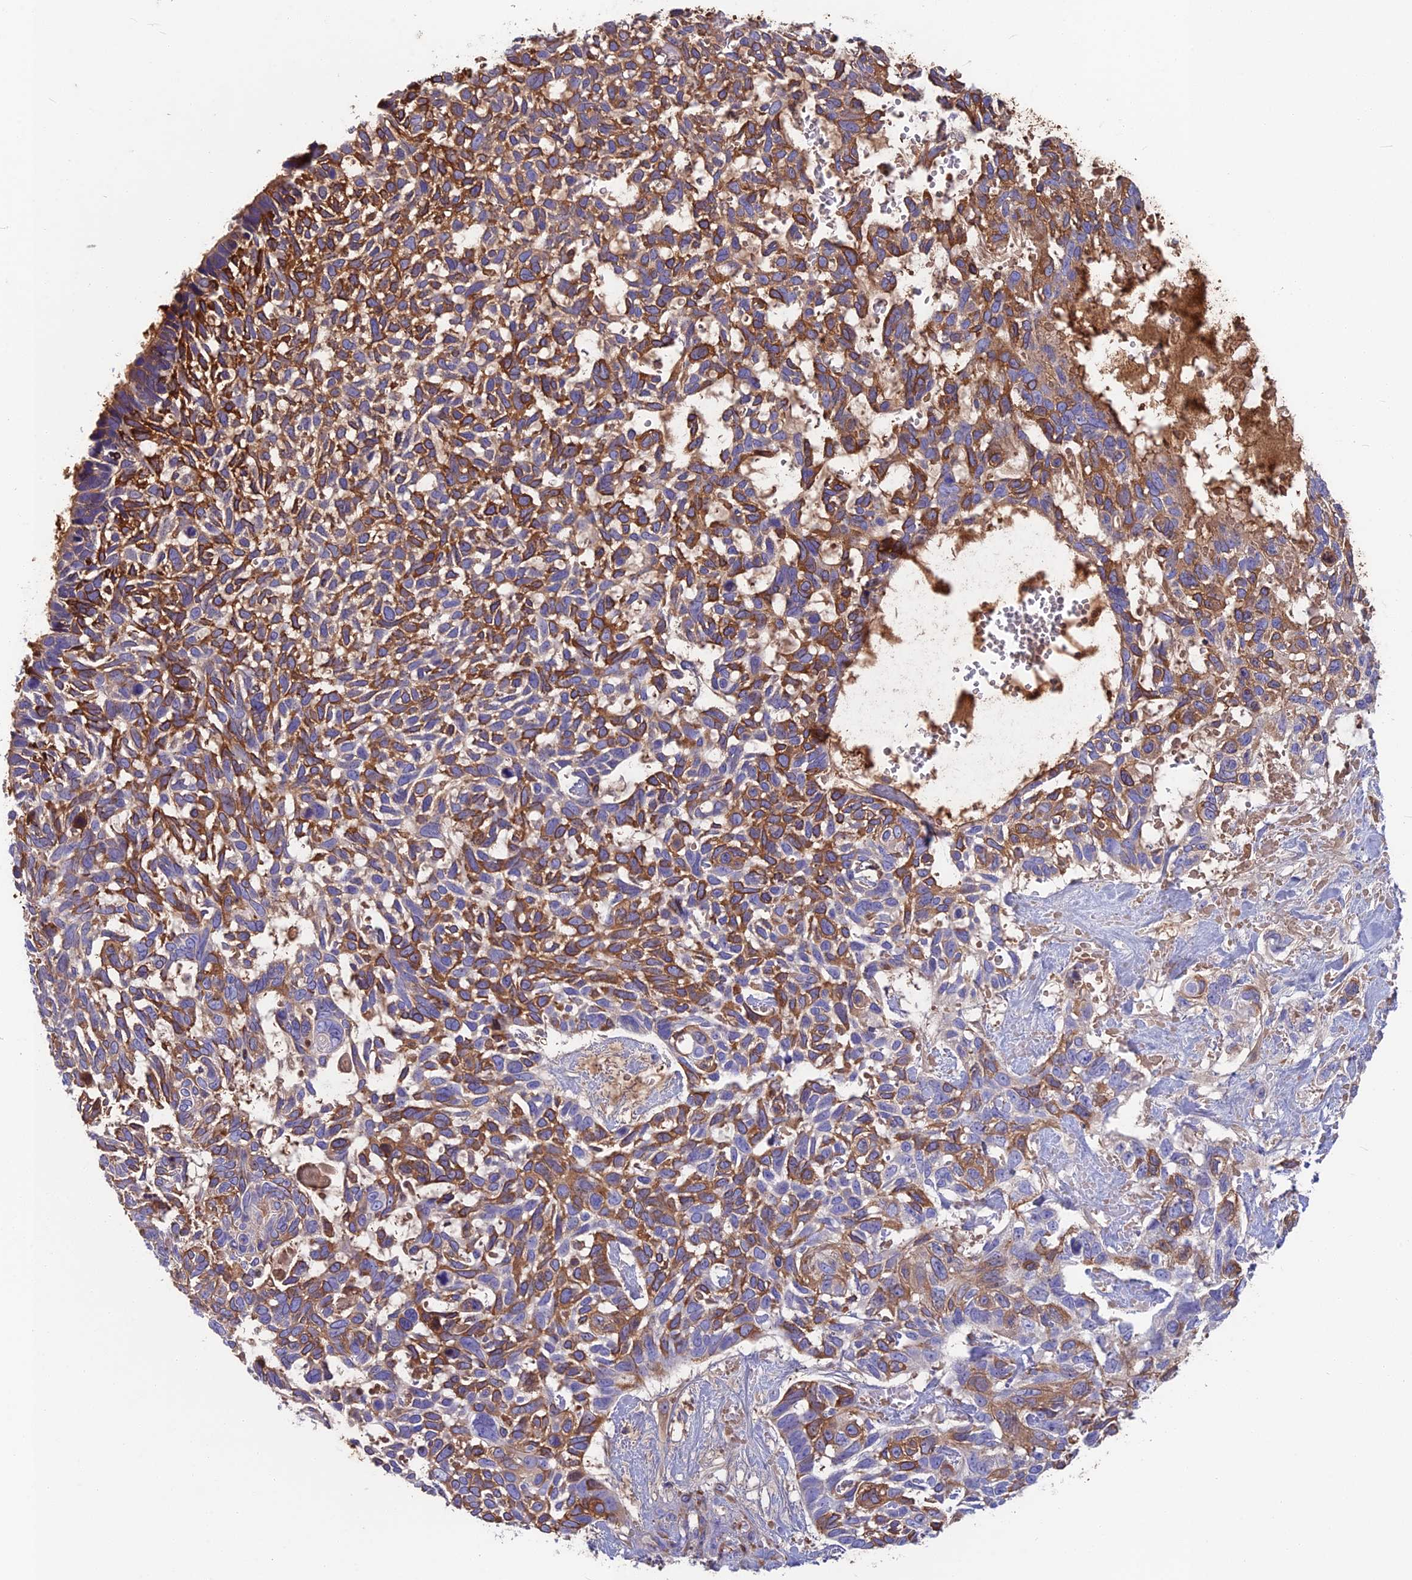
{"staining": {"intensity": "moderate", "quantity": ">75%", "location": "cytoplasmic/membranous"}, "tissue": "skin cancer", "cell_type": "Tumor cells", "image_type": "cancer", "snomed": [{"axis": "morphology", "description": "Basal cell carcinoma"}, {"axis": "topography", "description": "Skin"}], "caption": "Immunohistochemistry (IHC) of skin basal cell carcinoma exhibits medium levels of moderate cytoplasmic/membranous expression in about >75% of tumor cells. The protein of interest is stained brown, and the nuclei are stained in blue (DAB IHC with brightfield microscopy, high magnification).", "gene": "SNAP91", "patient": {"sex": "male", "age": 88}}